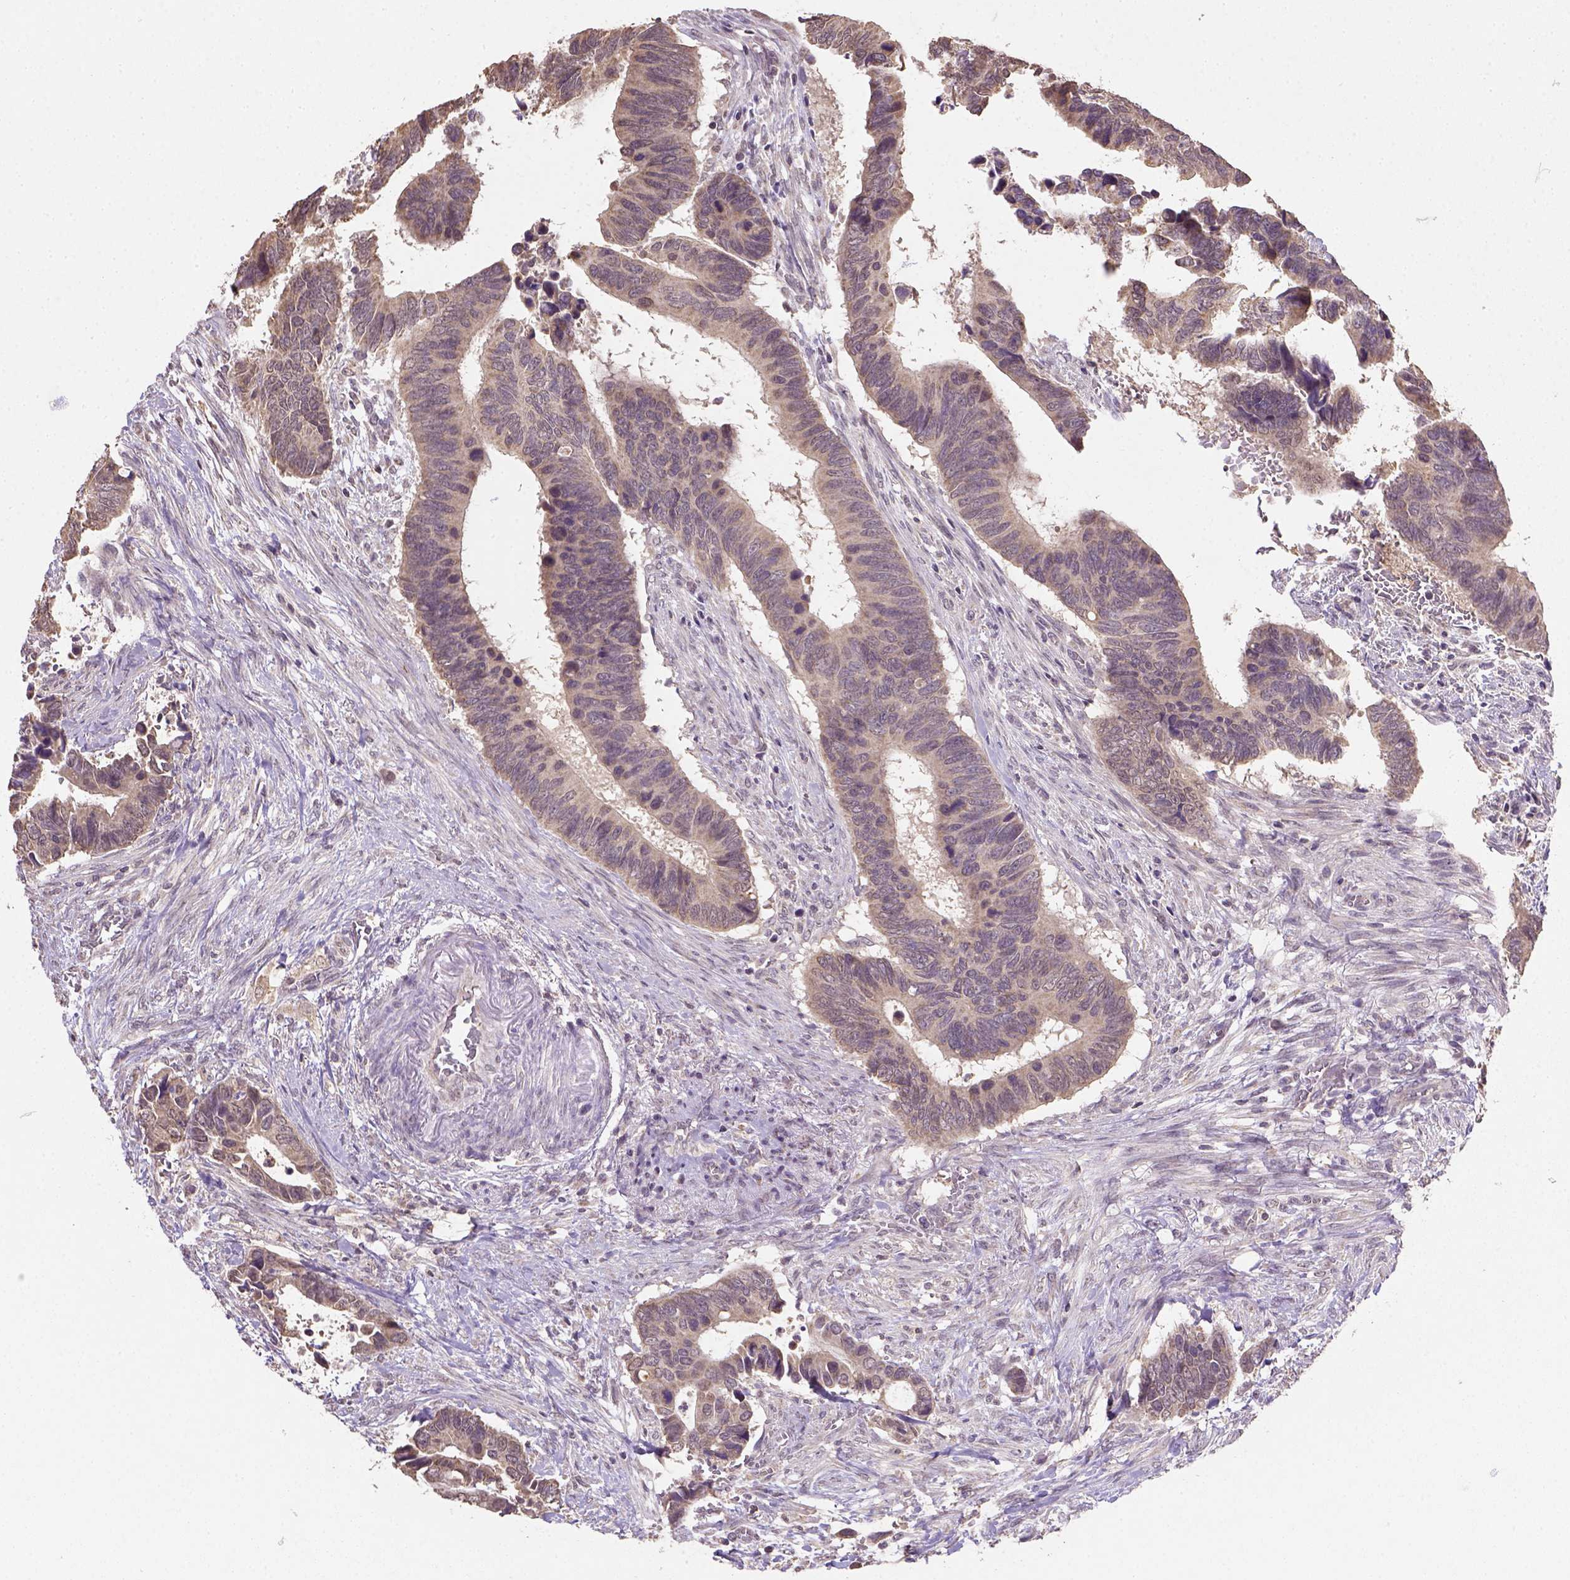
{"staining": {"intensity": "moderate", "quantity": "<25%", "location": "cytoplasmic/membranous"}, "tissue": "colorectal cancer", "cell_type": "Tumor cells", "image_type": "cancer", "snomed": [{"axis": "morphology", "description": "Adenocarcinoma, NOS"}, {"axis": "topography", "description": "Colon"}], "caption": "Colorectal cancer tissue demonstrates moderate cytoplasmic/membranous positivity in approximately <25% of tumor cells", "gene": "NUDT10", "patient": {"sex": "male", "age": 49}}